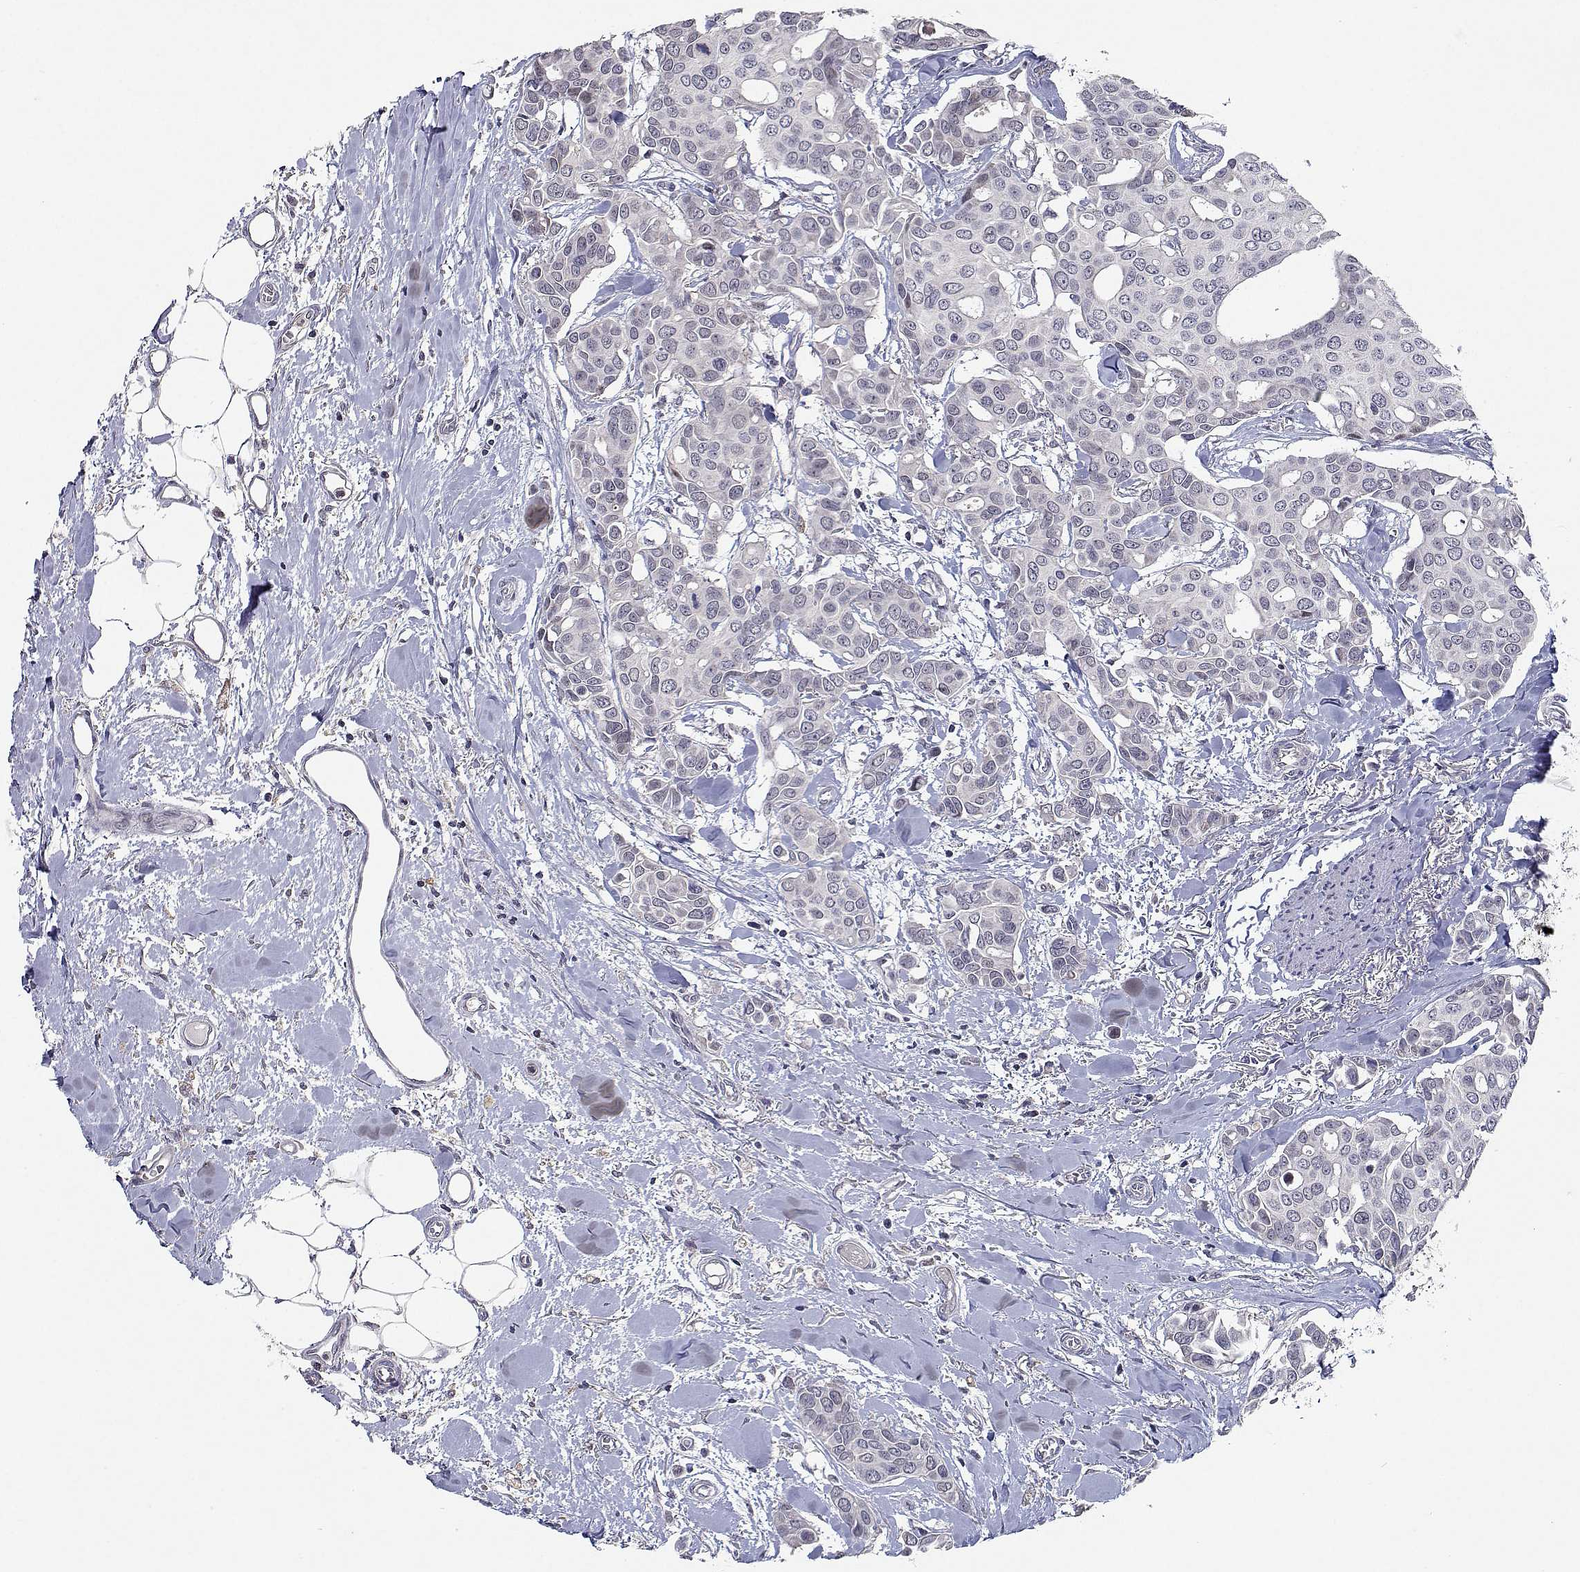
{"staining": {"intensity": "negative", "quantity": "none", "location": "none"}, "tissue": "breast cancer", "cell_type": "Tumor cells", "image_type": "cancer", "snomed": [{"axis": "morphology", "description": "Duct carcinoma"}, {"axis": "topography", "description": "Breast"}], "caption": "Immunohistochemistry (IHC) of human invasive ductal carcinoma (breast) shows no expression in tumor cells.", "gene": "RBPJL", "patient": {"sex": "female", "age": 54}}